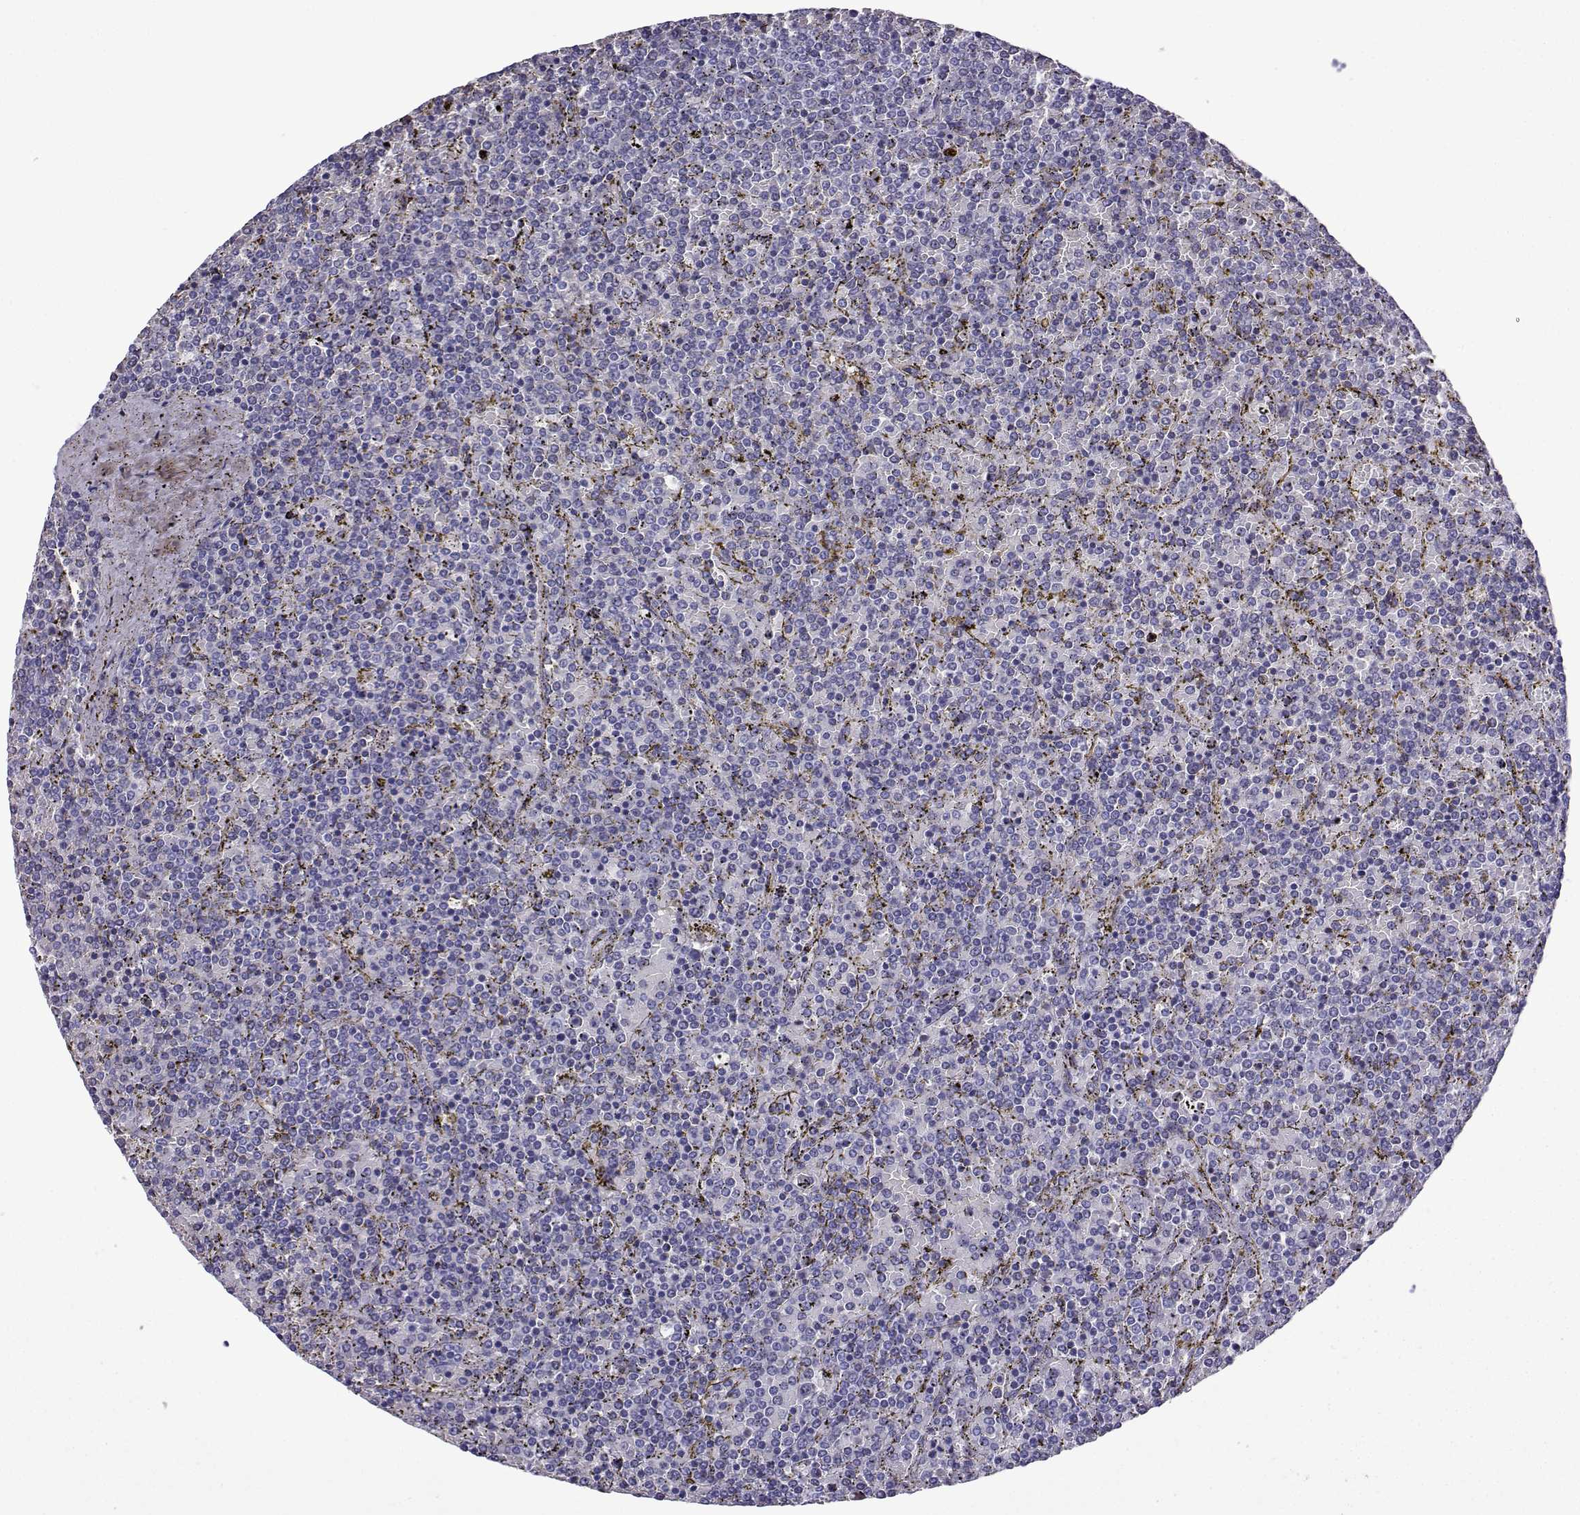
{"staining": {"intensity": "negative", "quantity": "none", "location": "none"}, "tissue": "lymphoma", "cell_type": "Tumor cells", "image_type": "cancer", "snomed": [{"axis": "morphology", "description": "Malignant lymphoma, non-Hodgkin's type, Low grade"}, {"axis": "topography", "description": "Spleen"}], "caption": "This is a micrograph of immunohistochemistry staining of malignant lymphoma, non-Hodgkin's type (low-grade), which shows no expression in tumor cells.", "gene": "TRIM46", "patient": {"sex": "female", "age": 77}}